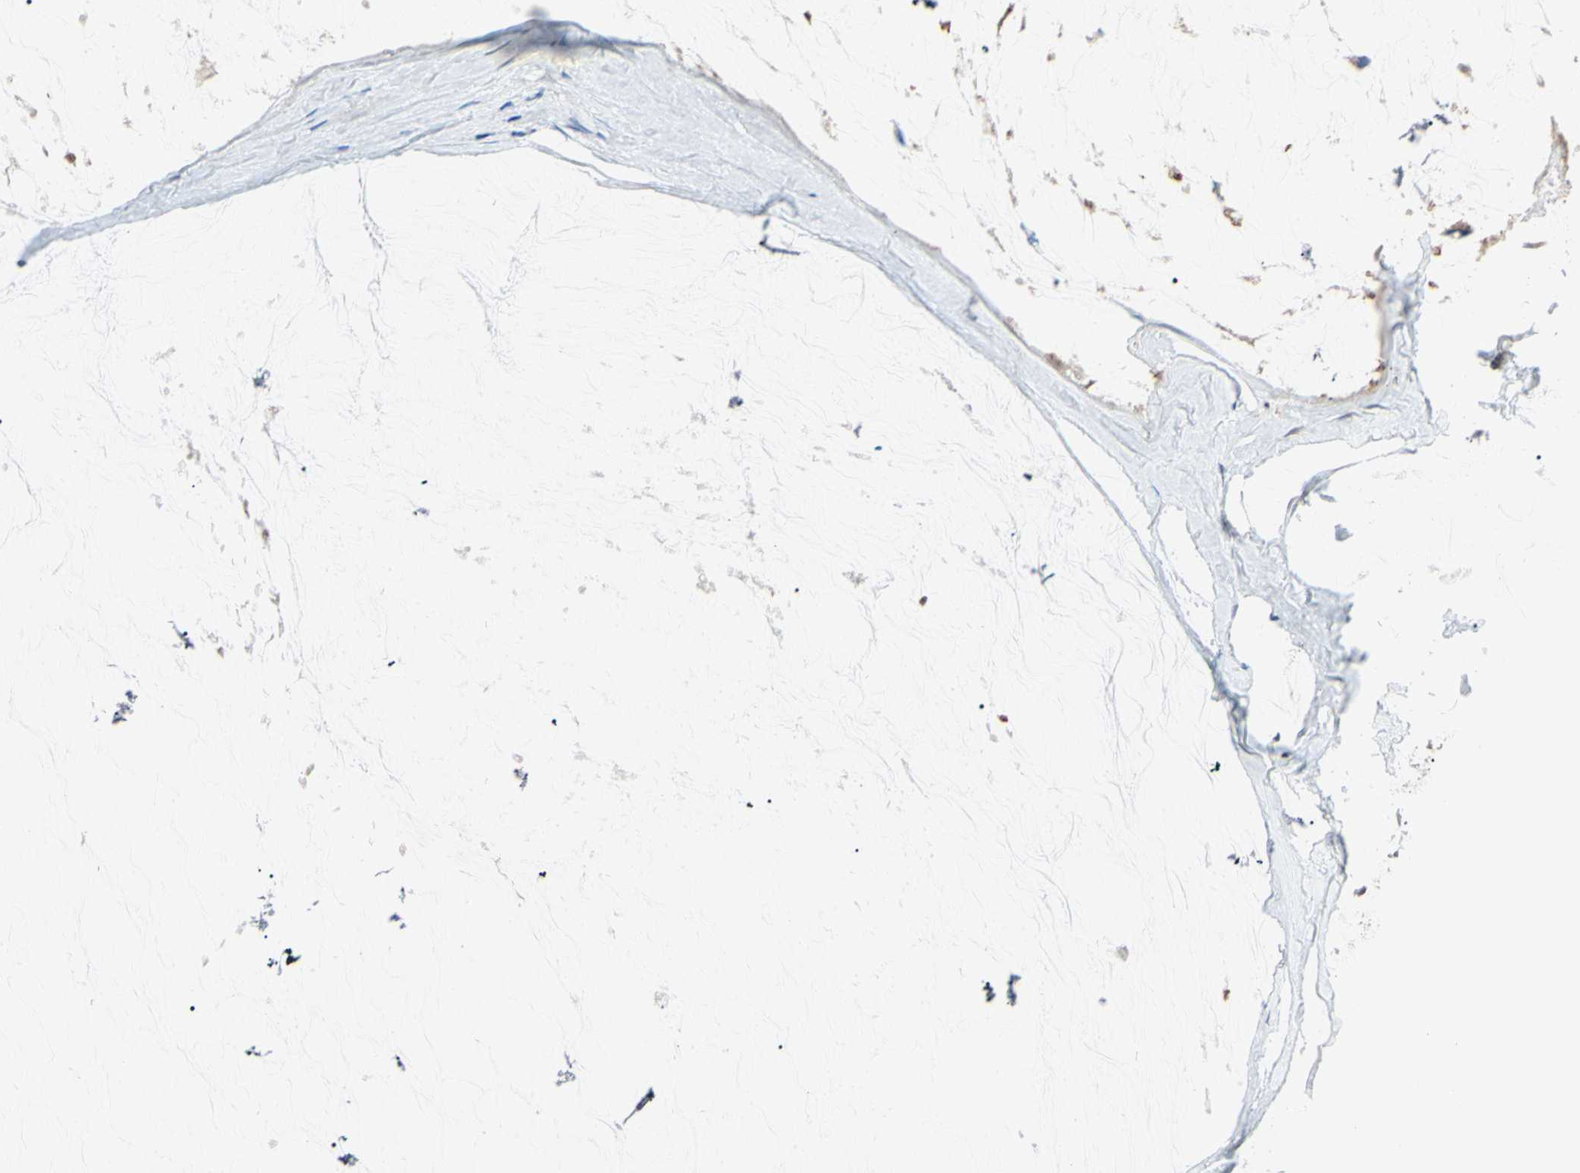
{"staining": {"intensity": "moderate", "quantity": ">75%", "location": "cytoplasmic/membranous"}, "tissue": "ovarian cancer", "cell_type": "Tumor cells", "image_type": "cancer", "snomed": [{"axis": "morphology", "description": "Cystadenocarcinoma, mucinous, NOS"}, {"axis": "topography", "description": "Ovary"}], "caption": "IHC (DAB) staining of ovarian cancer shows moderate cytoplasmic/membranous protein expression in about >75% of tumor cells.", "gene": "SP4", "patient": {"sex": "female", "age": 39}}